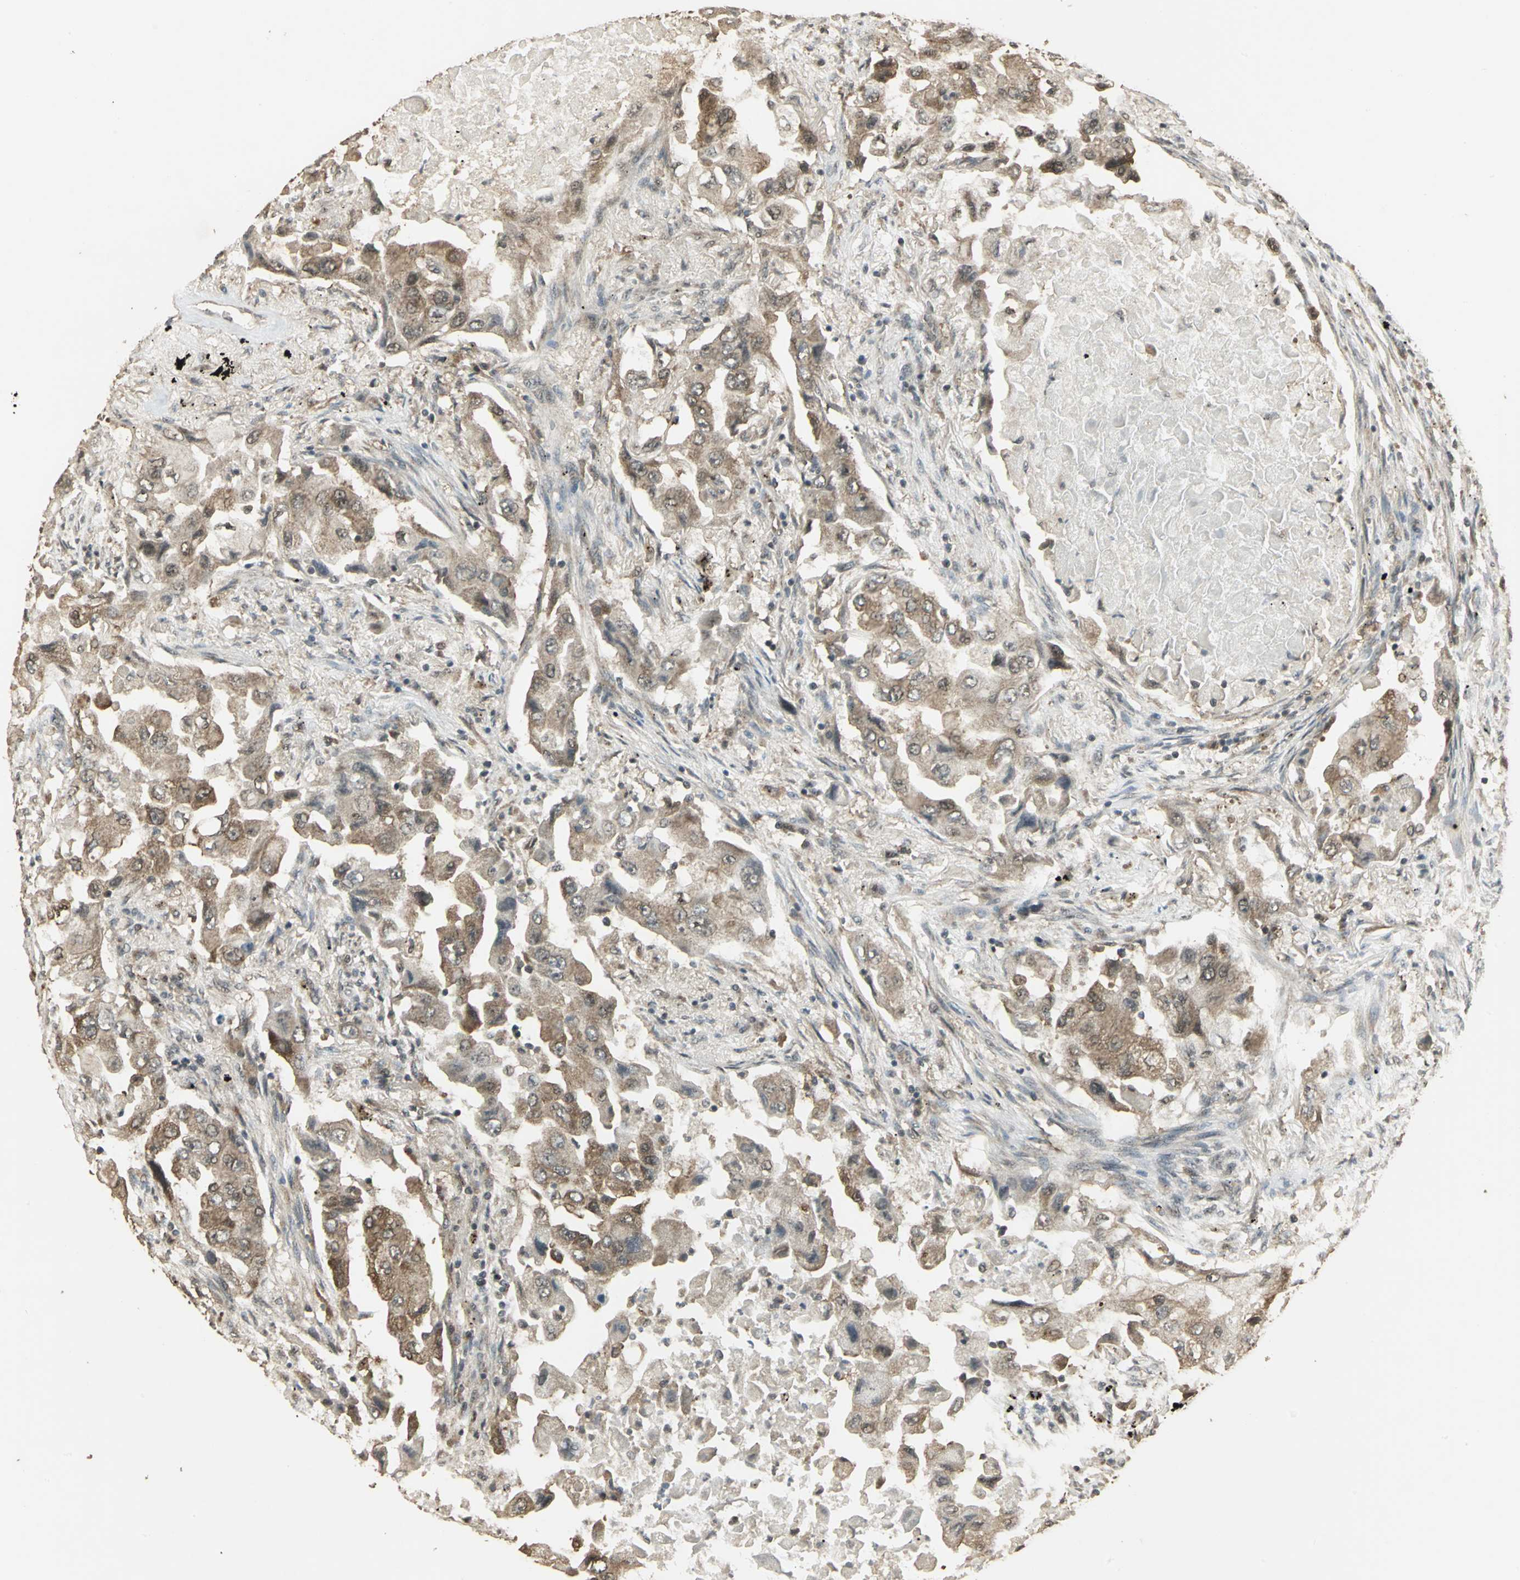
{"staining": {"intensity": "moderate", "quantity": "25%-75%", "location": "cytoplasmic/membranous"}, "tissue": "lung cancer", "cell_type": "Tumor cells", "image_type": "cancer", "snomed": [{"axis": "morphology", "description": "Adenocarcinoma, NOS"}, {"axis": "topography", "description": "Lung"}], "caption": "This is a photomicrograph of IHC staining of lung cancer (adenocarcinoma), which shows moderate staining in the cytoplasmic/membranous of tumor cells.", "gene": "UCHL5", "patient": {"sex": "female", "age": 65}}